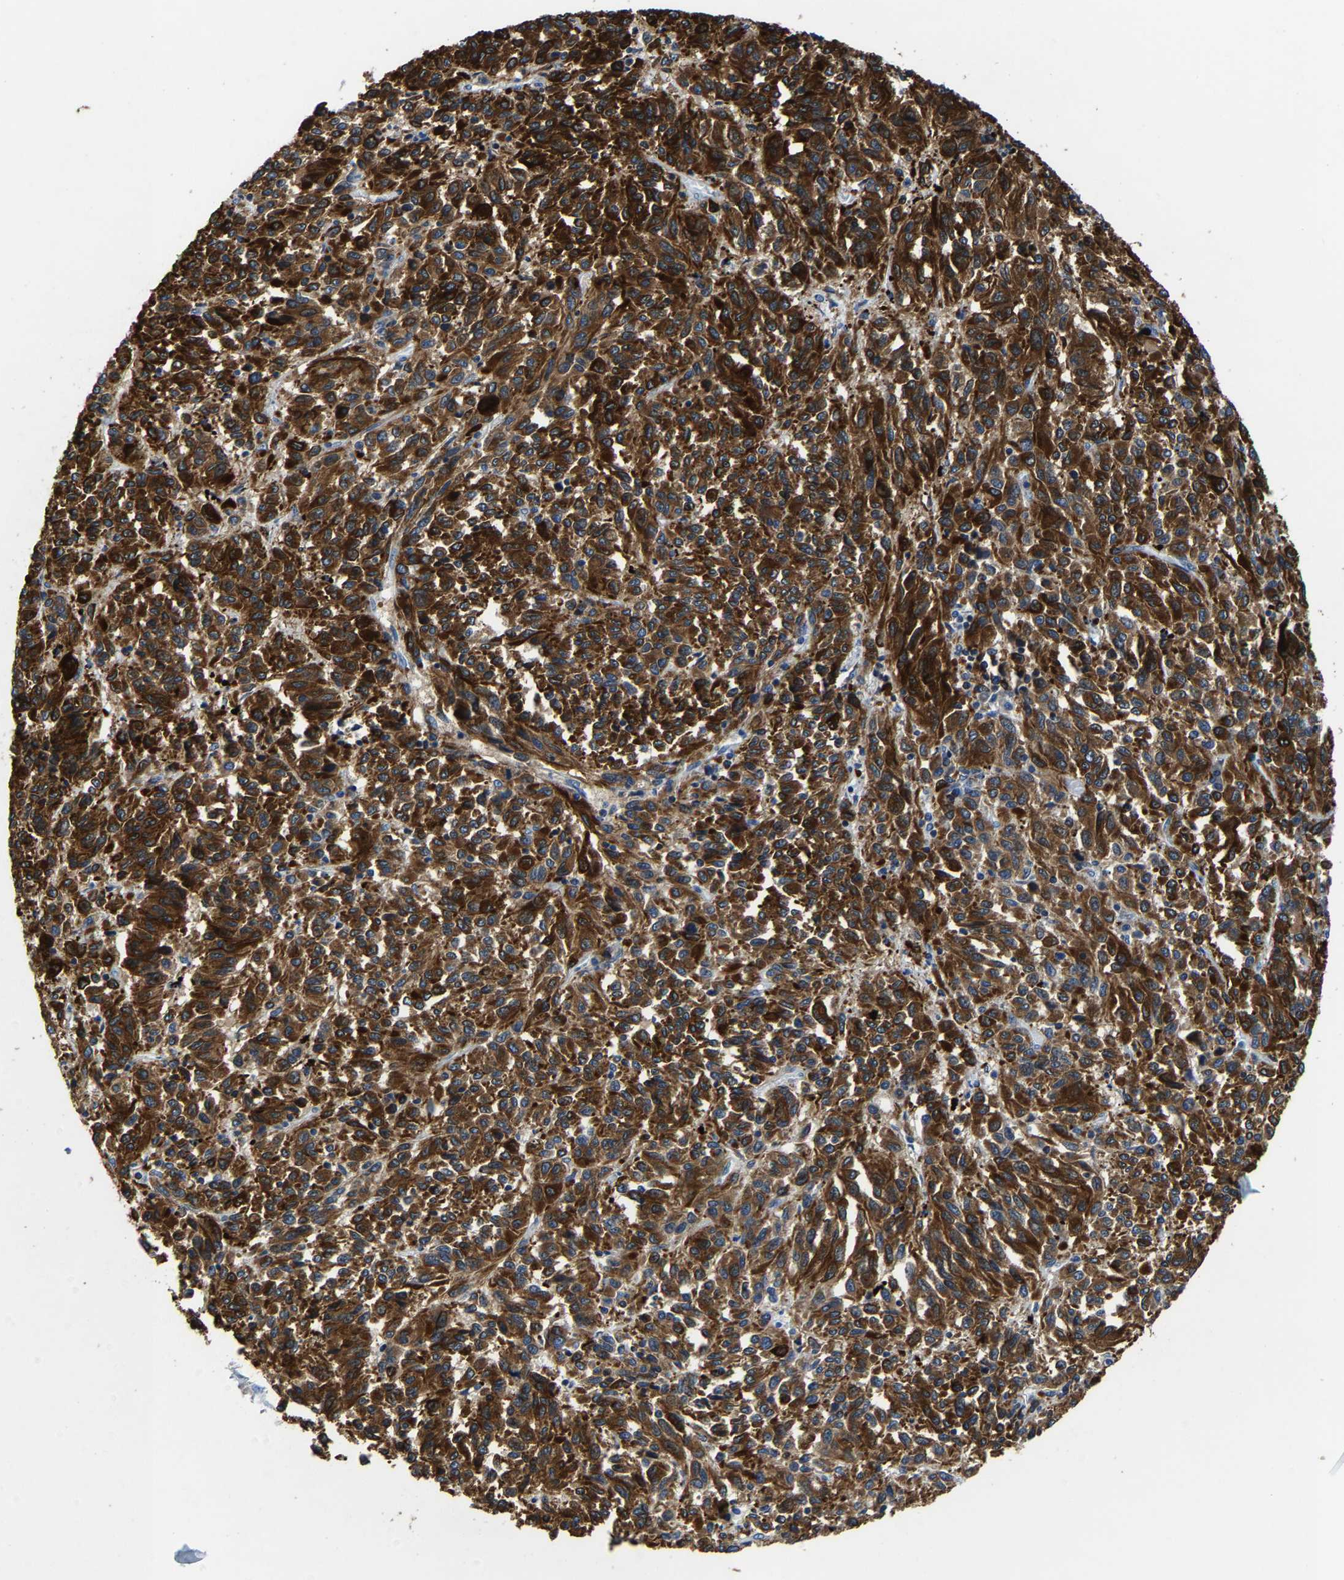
{"staining": {"intensity": "strong", "quantity": ">75%", "location": "cytoplasmic/membranous"}, "tissue": "melanoma", "cell_type": "Tumor cells", "image_type": "cancer", "snomed": [{"axis": "morphology", "description": "Malignant melanoma, Metastatic site"}, {"axis": "topography", "description": "Lung"}], "caption": "Protein analysis of melanoma tissue reveals strong cytoplasmic/membranous staining in approximately >75% of tumor cells. The protein is stained brown, and the nuclei are stained in blue (DAB (3,3'-diaminobenzidine) IHC with brightfield microscopy, high magnification).", "gene": "AGK", "patient": {"sex": "male", "age": 64}}